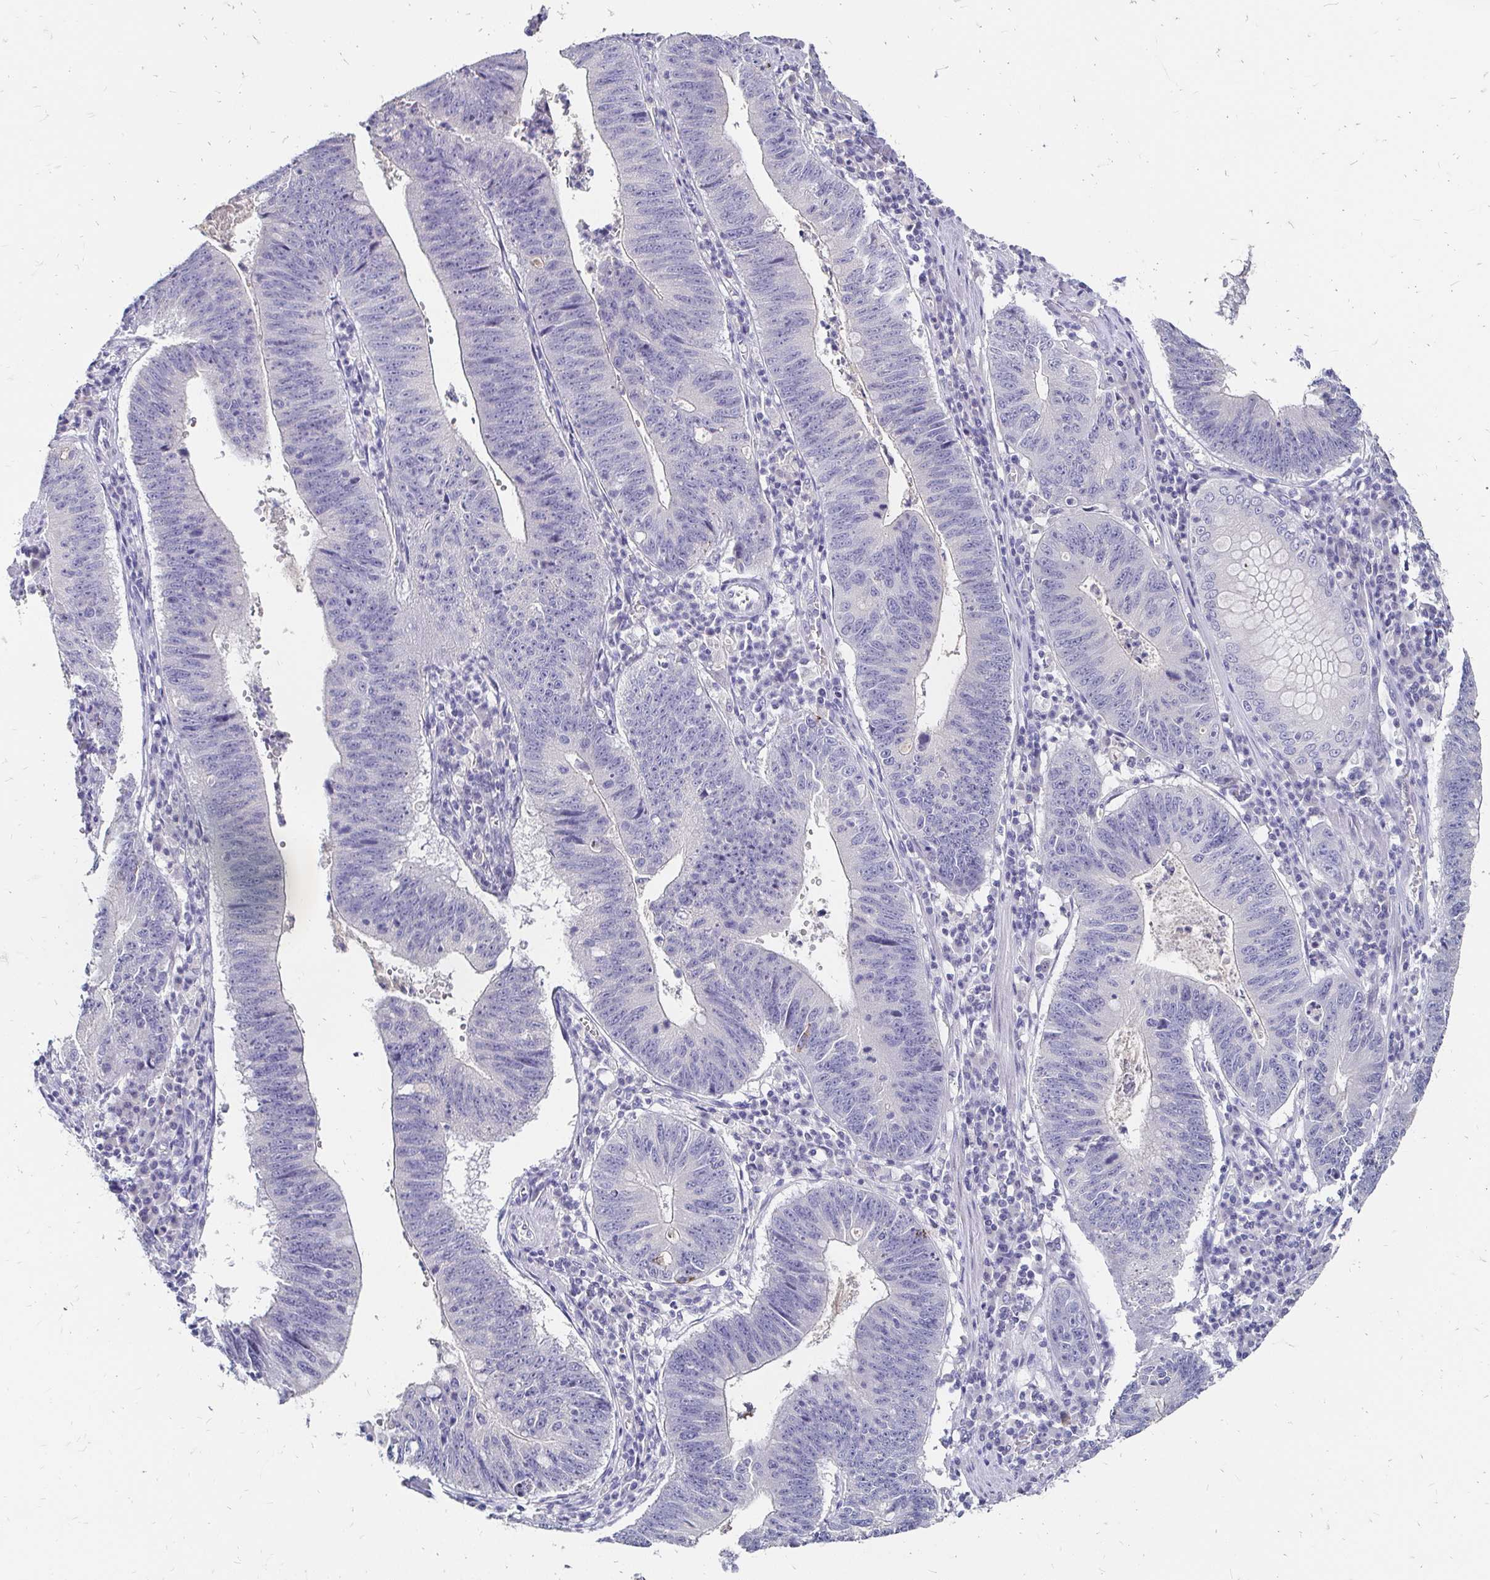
{"staining": {"intensity": "negative", "quantity": "none", "location": "none"}, "tissue": "stomach cancer", "cell_type": "Tumor cells", "image_type": "cancer", "snomed": [{"axis": "morphology", "description": "Adenocarcinoma, NOS"}, {"axis": "topography", "description": "Stomach"}], "caption": "Histopathology image shows no protein staining in tumor cells of stomach cancer tissue. (Immunohistochemistry (ihc), brightfield microscopy, high magnification).", "gene": "SCG3", "patient": {"sex": "male", "age": 59}}